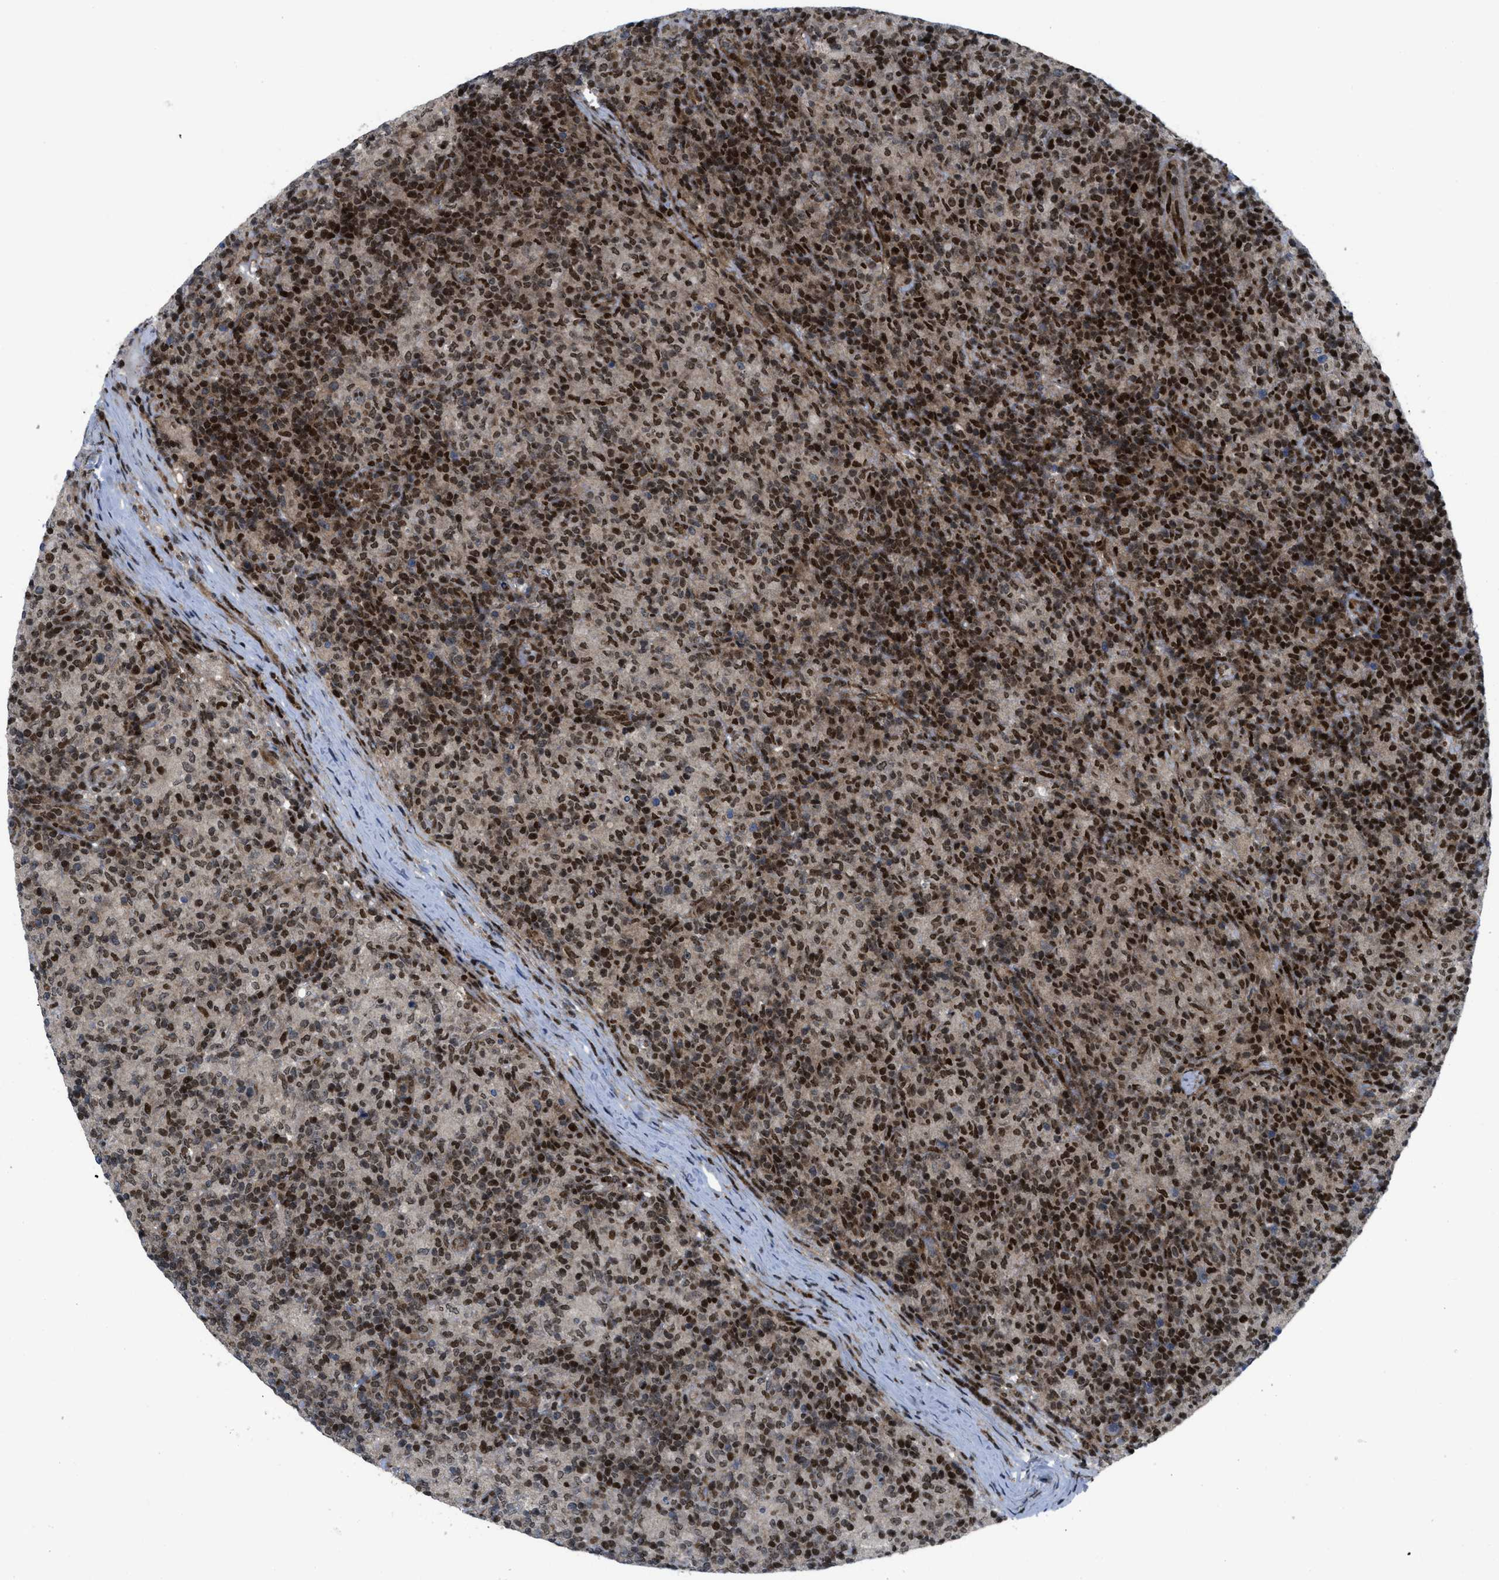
{"staining": {"intensity": "moderate", "quantity": ">75%", "location": "cytoplasmic/membranous,nuclear"}, "tissue": "lymphoma", "cell_type": "Tumor cells", "image_type": "cancer", "snomed": [{"axis": "morphology", "description": "Hodgkin's disease, NOS"}, {"axis": "topography", "description": "Lymph node"}], "caption": "Immunohistochemistry (IHC) image of Hodgkin's disease stained for a protein (brown), which demonstrates medium levels of moderate cytoplasmic/membranous and nuclear staining in approximately >75% of tumor cells.", "gene": "PPP2CB", "patient": {"sex": "male", "age": 70}}